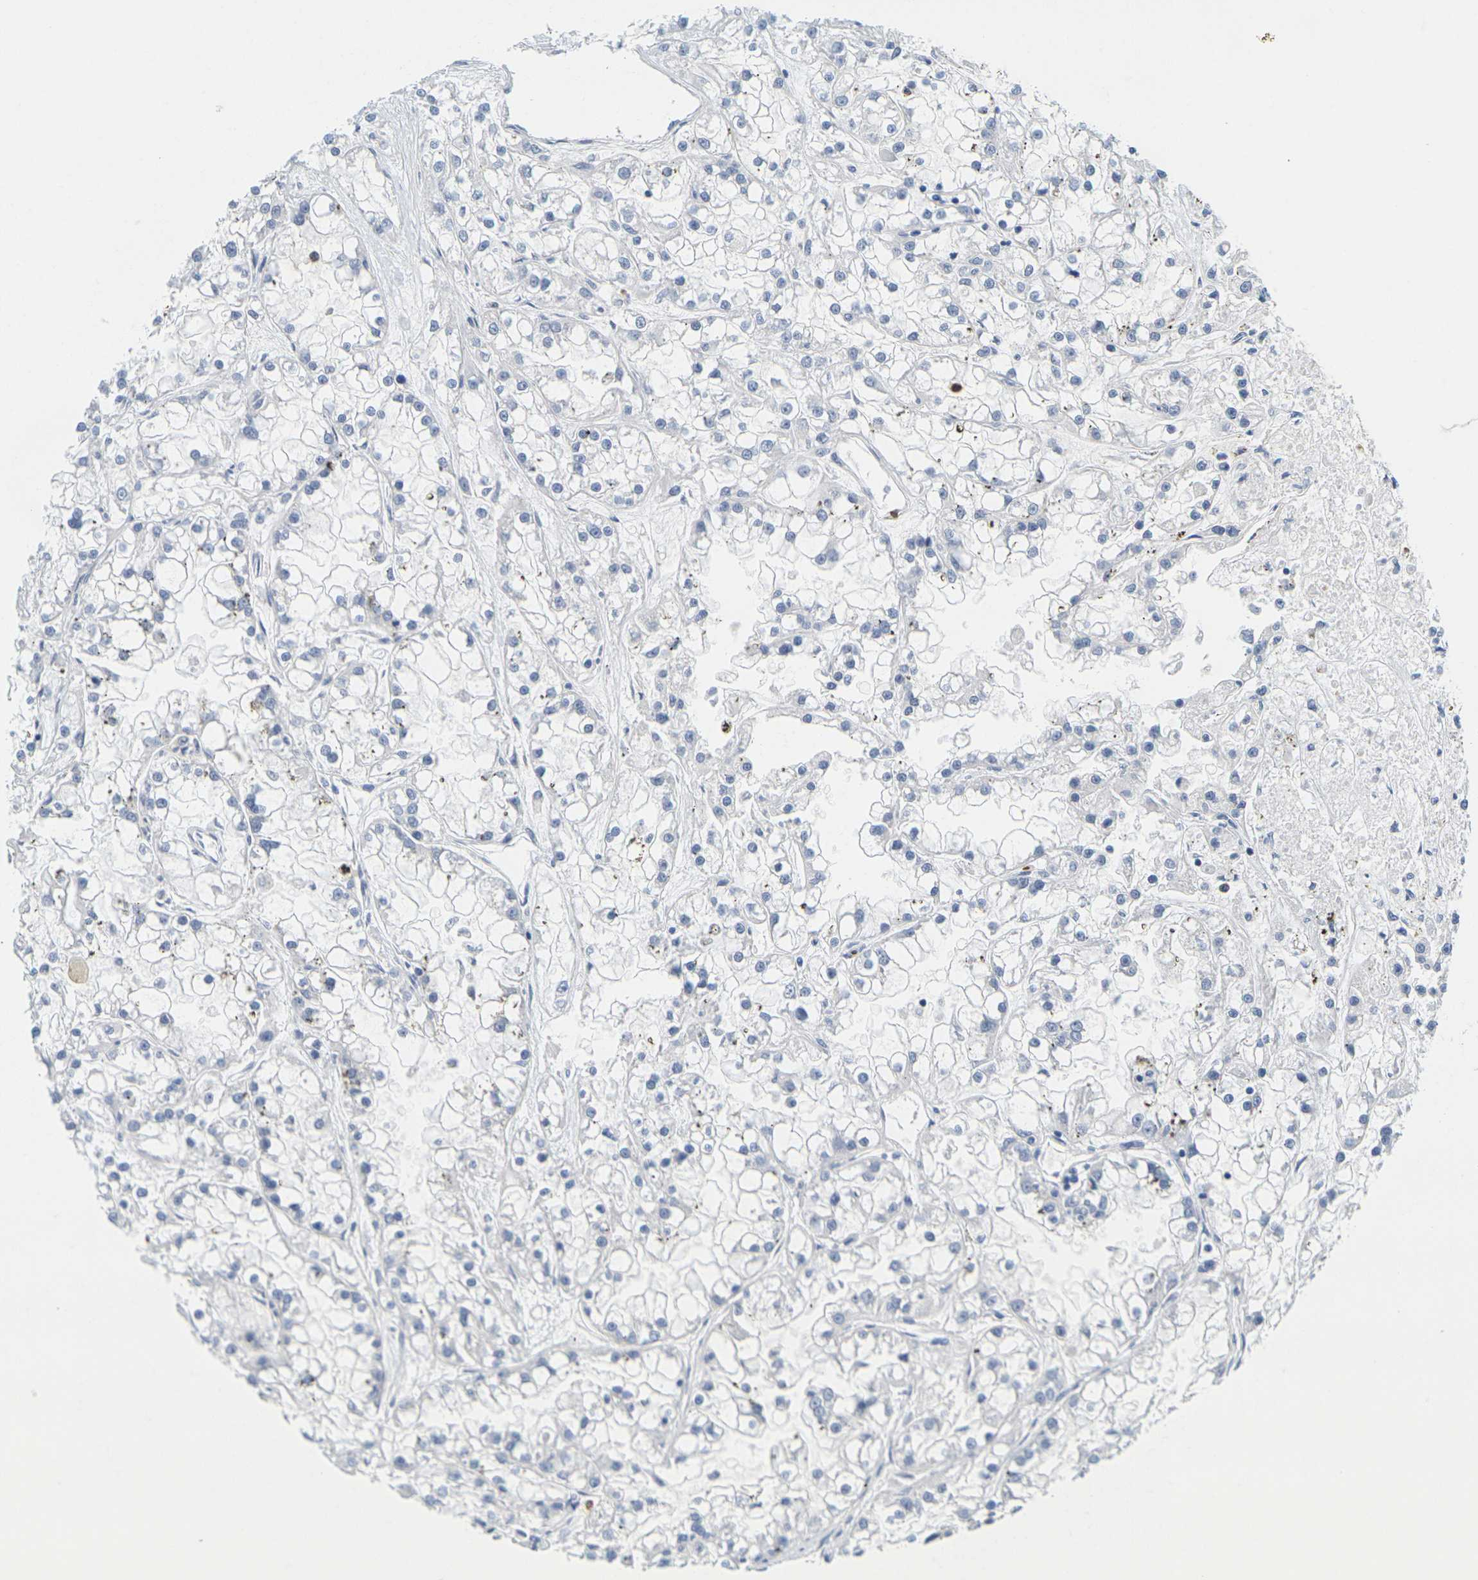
{"staining": {"intensity": "negative", "quantity": "none", "location": "none"}, "tissue": "renal cancer", "cell_type": "Tumor cells", "image_type": "cancer", "snomed": [{"axis": "morphology", "description": "Adenocarcinoma, NOS"}, {"axis": "topography", "description": "Kidney"}], "caption": "An immunohistochemistry (IHC) photomicrograph of renal cancer is shown. There is no staining in tumor cells of renal cancer. Brightfield microscopy of immunohistochemistry stained with DAB (3,3'-diaminobenzidine) (brown) and hematoxylin (blue), captured at high magnification.", "gene": "KLK5", "patient": {"sex": "female", "age": 52}}